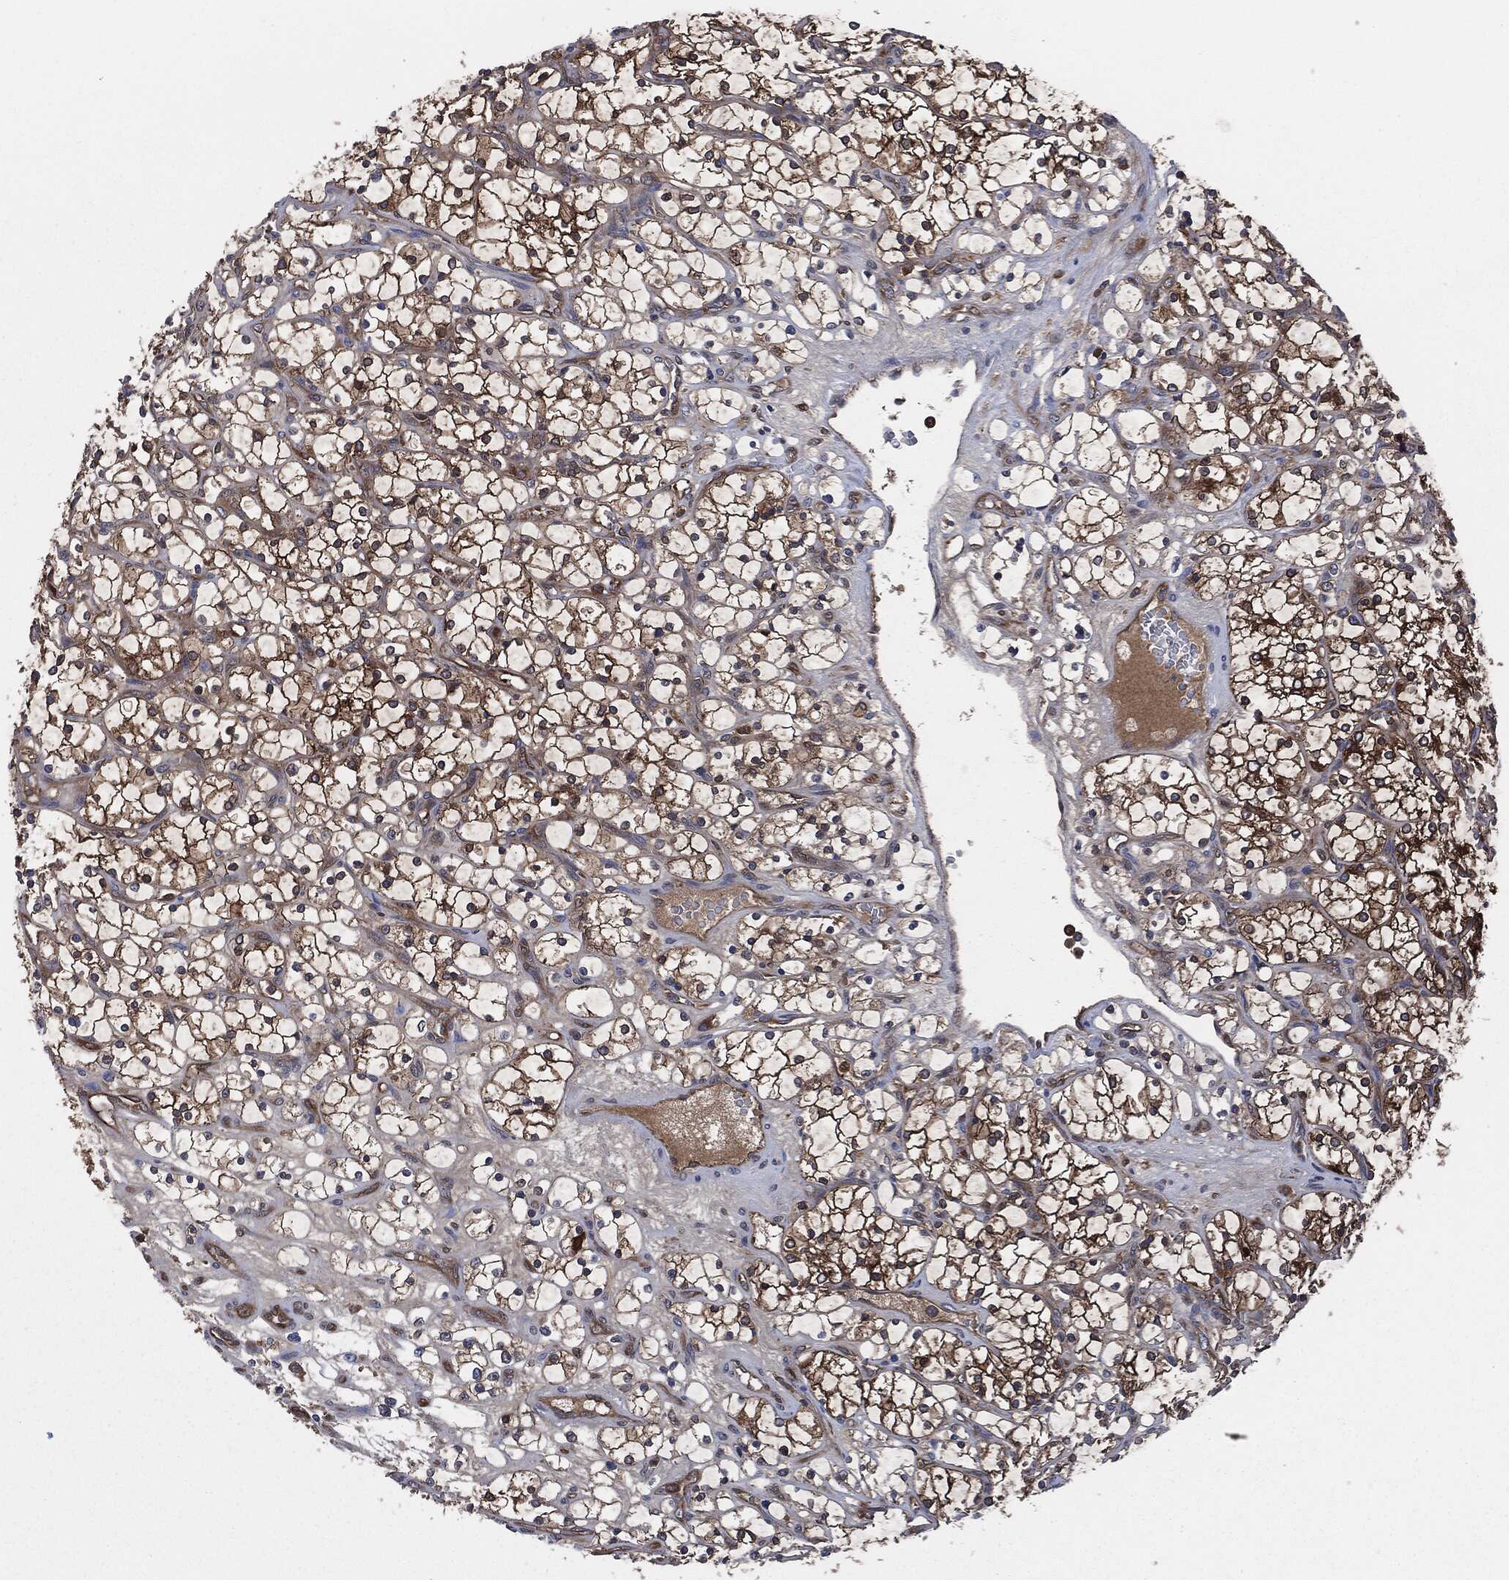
{"staining": {"intensity": "strong", "quantity": "25%-75%", "location": "cytoplasmic/membranous"}, "tissue": "renal cancer", "cell_type": "Tumor cells", "image_type": "cancer", "snomed": [{"axis": "morphology", "description": "Adenocarcinoma, NOS"}, {"axis": "topography", "description": "Kidney"}], "caption": "Protein staining of adenocarcinoma (renal) tissue displays strong cytoplasmic/membranous positivity in approximately 25%-75% of tumor cells.", "gene": "XPNPEP1", "patient": {"sex": "female", "age": 69}}